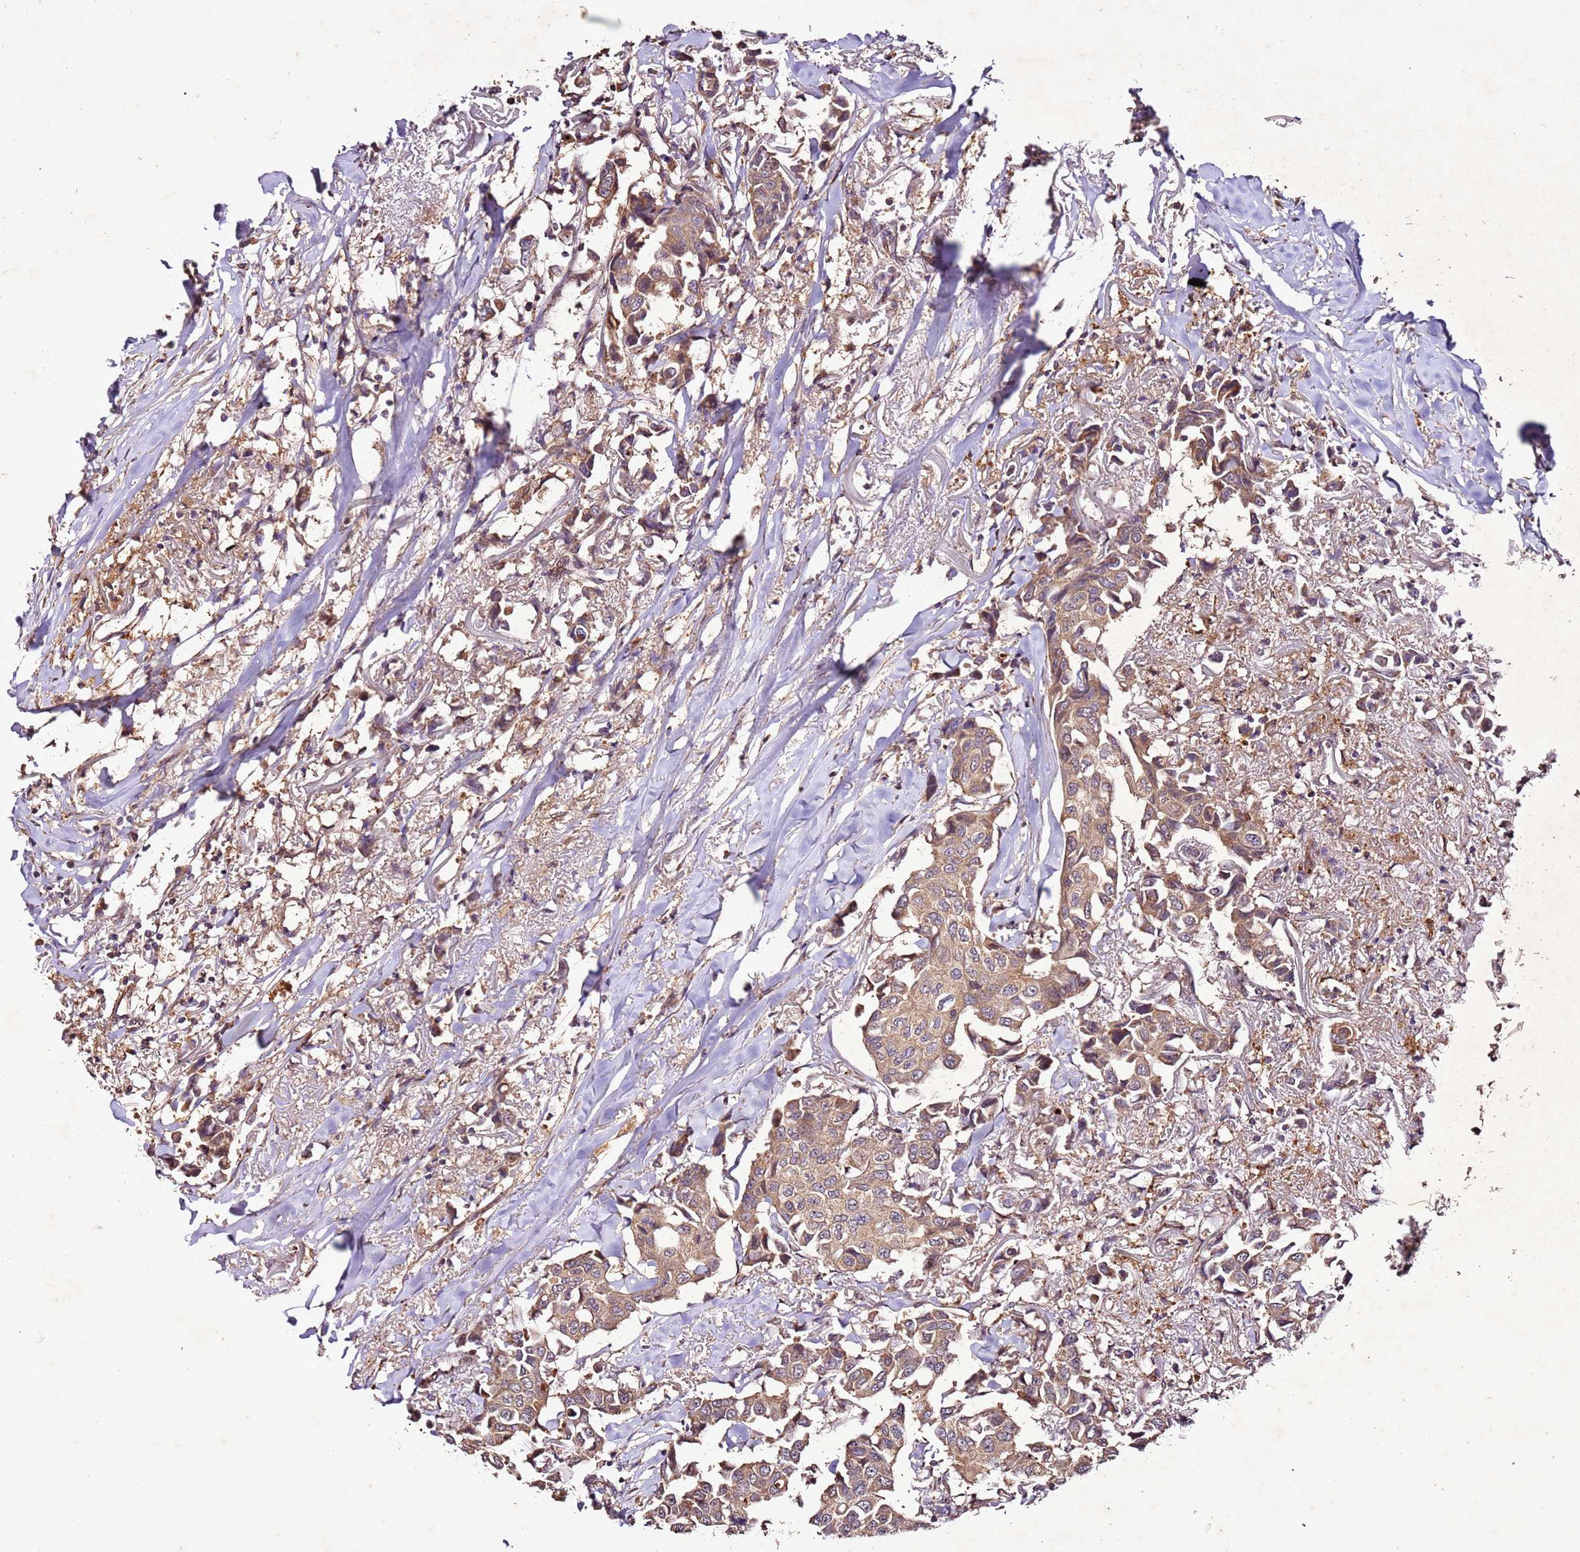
{"staining": {"intensity": "moderate", "quantity": ">75%", "location": "cytoplasmic/membranous"}, "tissue": "breast cancer", "cell_type": "Tumor cells", "image_type": "cancer", "snomed": [{"axis": "morphology", "description": "Duct carcinoma"}, {"axis": "topography", "description": "Breast"}], "caption": "Immunohistochemical staining of human infiltrating ductal carcinoma (breast) reveals medium levels of moderate cytoplasmic/membranous protein expression in approximately >75% of tumor cells.", "gene": "PTMA", "patient": {"sex": "female", "age": 80}}